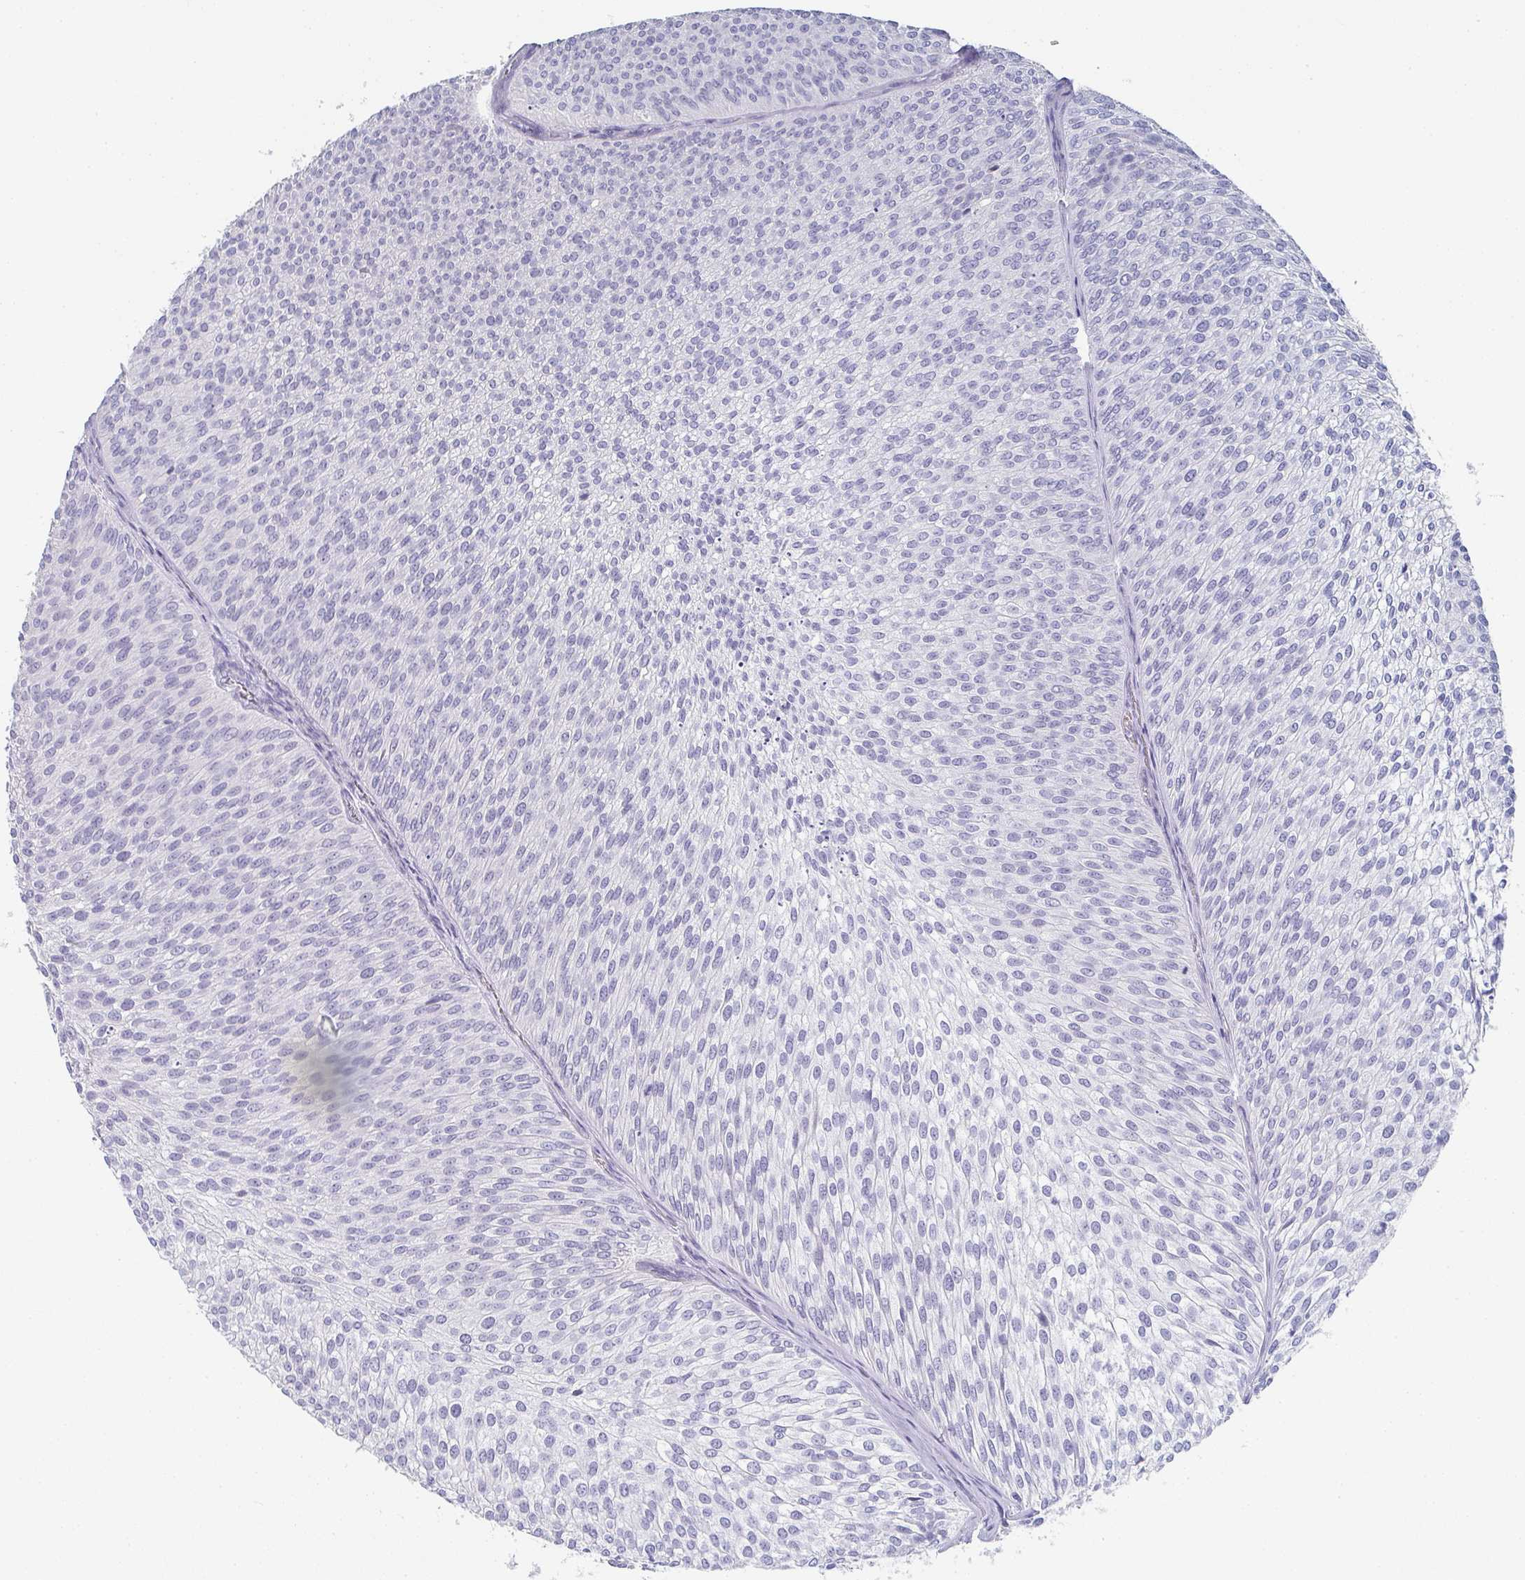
{"staining": {"intensity": "negative", "quantity": "none", "location": "none"}, "tissue": "urothelial cancer", "cell_type": "Tumor cells", "image_type": "cancer", "snomed": [{"axis": "morphology", "description": "Urothelial carcinoma, Low grade"}, {"axis": "topography", "description": "Urinary bladder"}], "caption": "Urothelial cancer was stained to show a protein in brown. There is no significant expression in tumor cells.", "gene": "NOXRED1", "patient": {"sex": "male", "age": 91}}